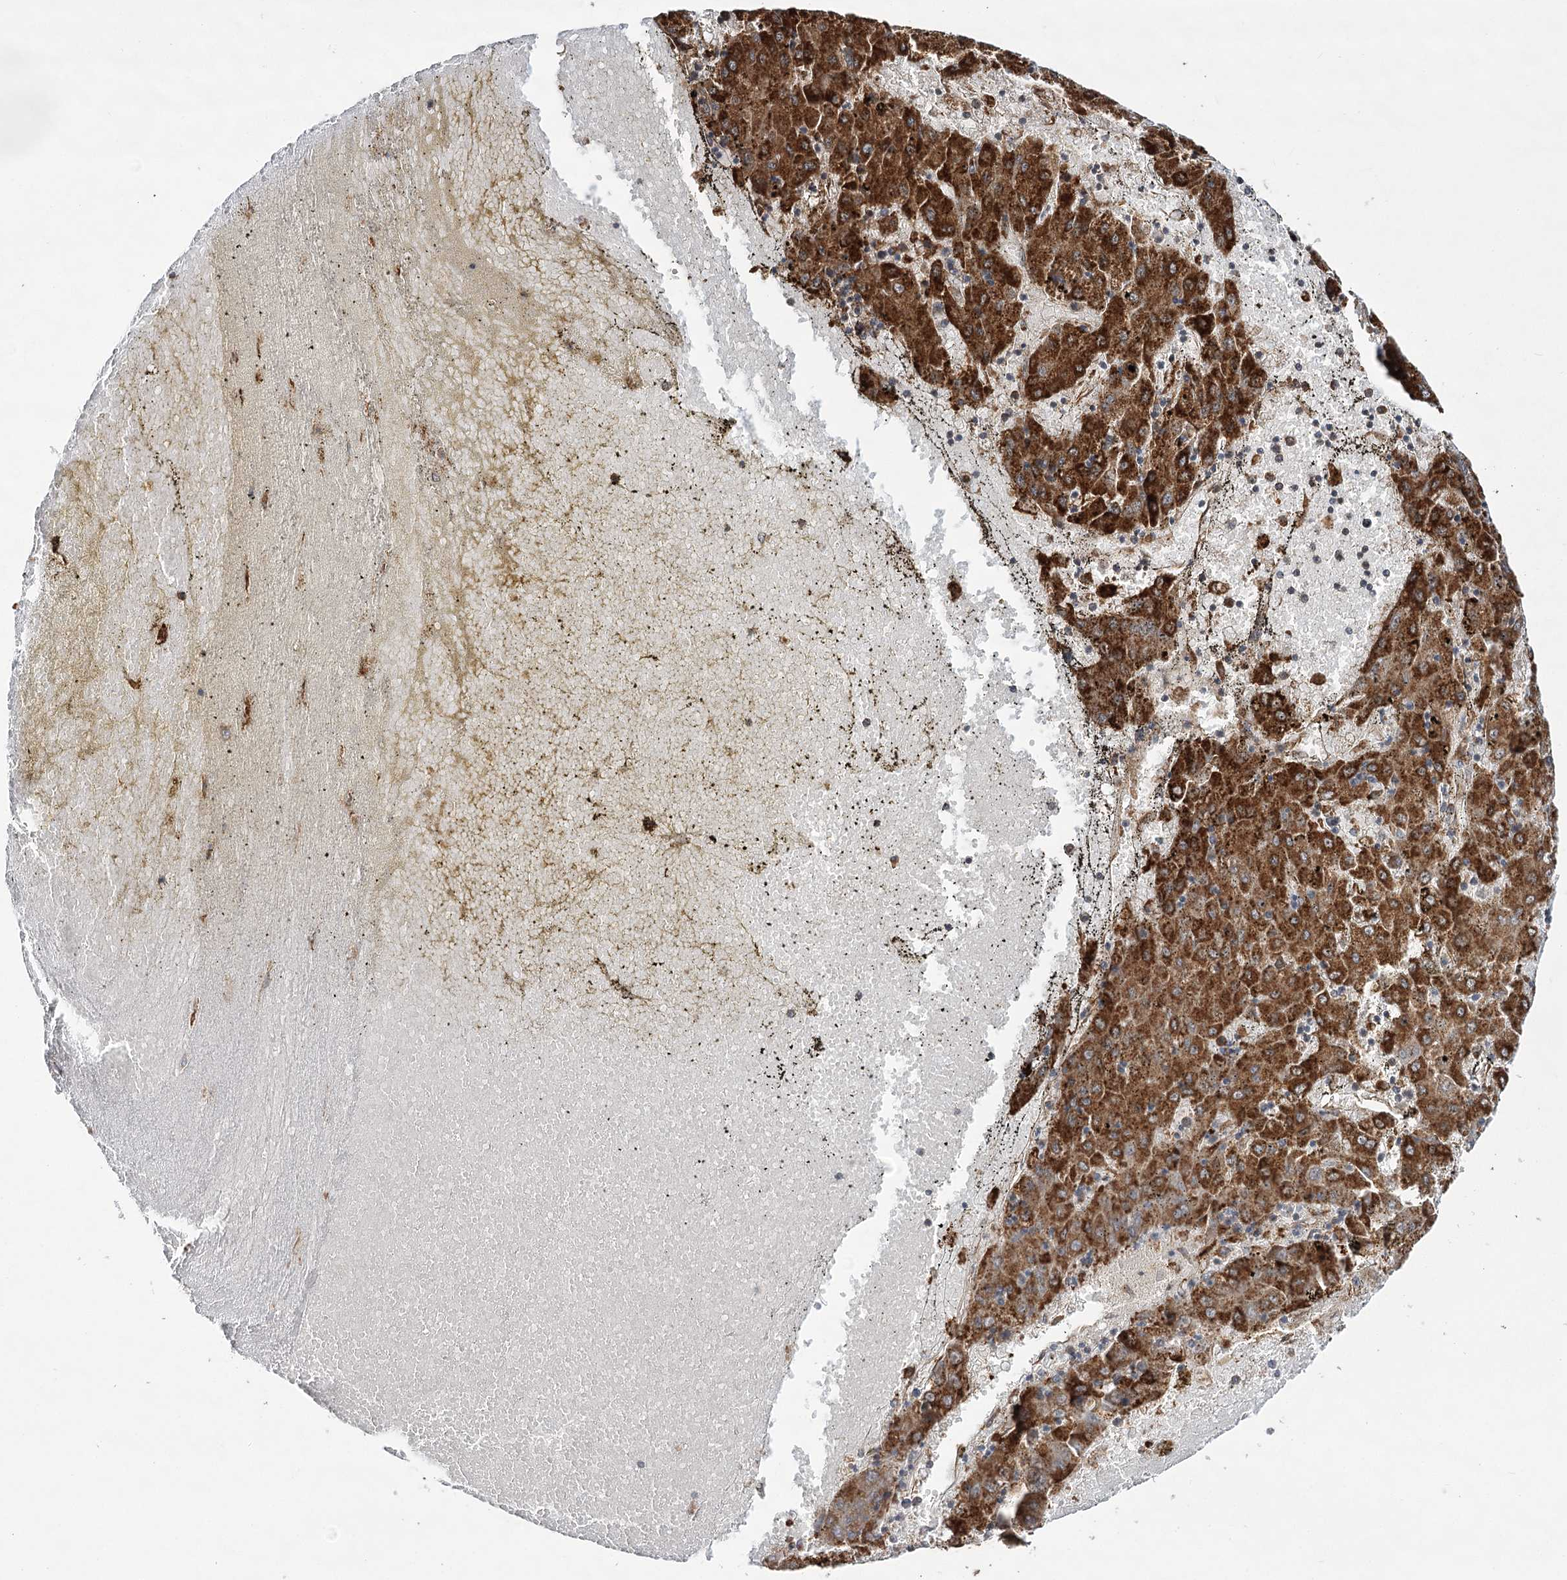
{"staining": {"intensity": "strong", "quantity": ">75%", "location": "cytoplasmic/membranous"}, "tissue": "liver cancer", "cell_type": "Tumor cells", "image_type": "cancer", "snomed": [{"axis": "morphology", "description": "Carcinoma, Hepatocellular, NOS"}, {"axis": "topography", "description": "Liver"}], "caption": "A histopathology image of human liver cancer stained for a protein exhibits strong cytoplasmic/membranous brown staining in tumor cells.", "gene": "DNAJB14", "patient": {"sex": "male", "age": 72}}